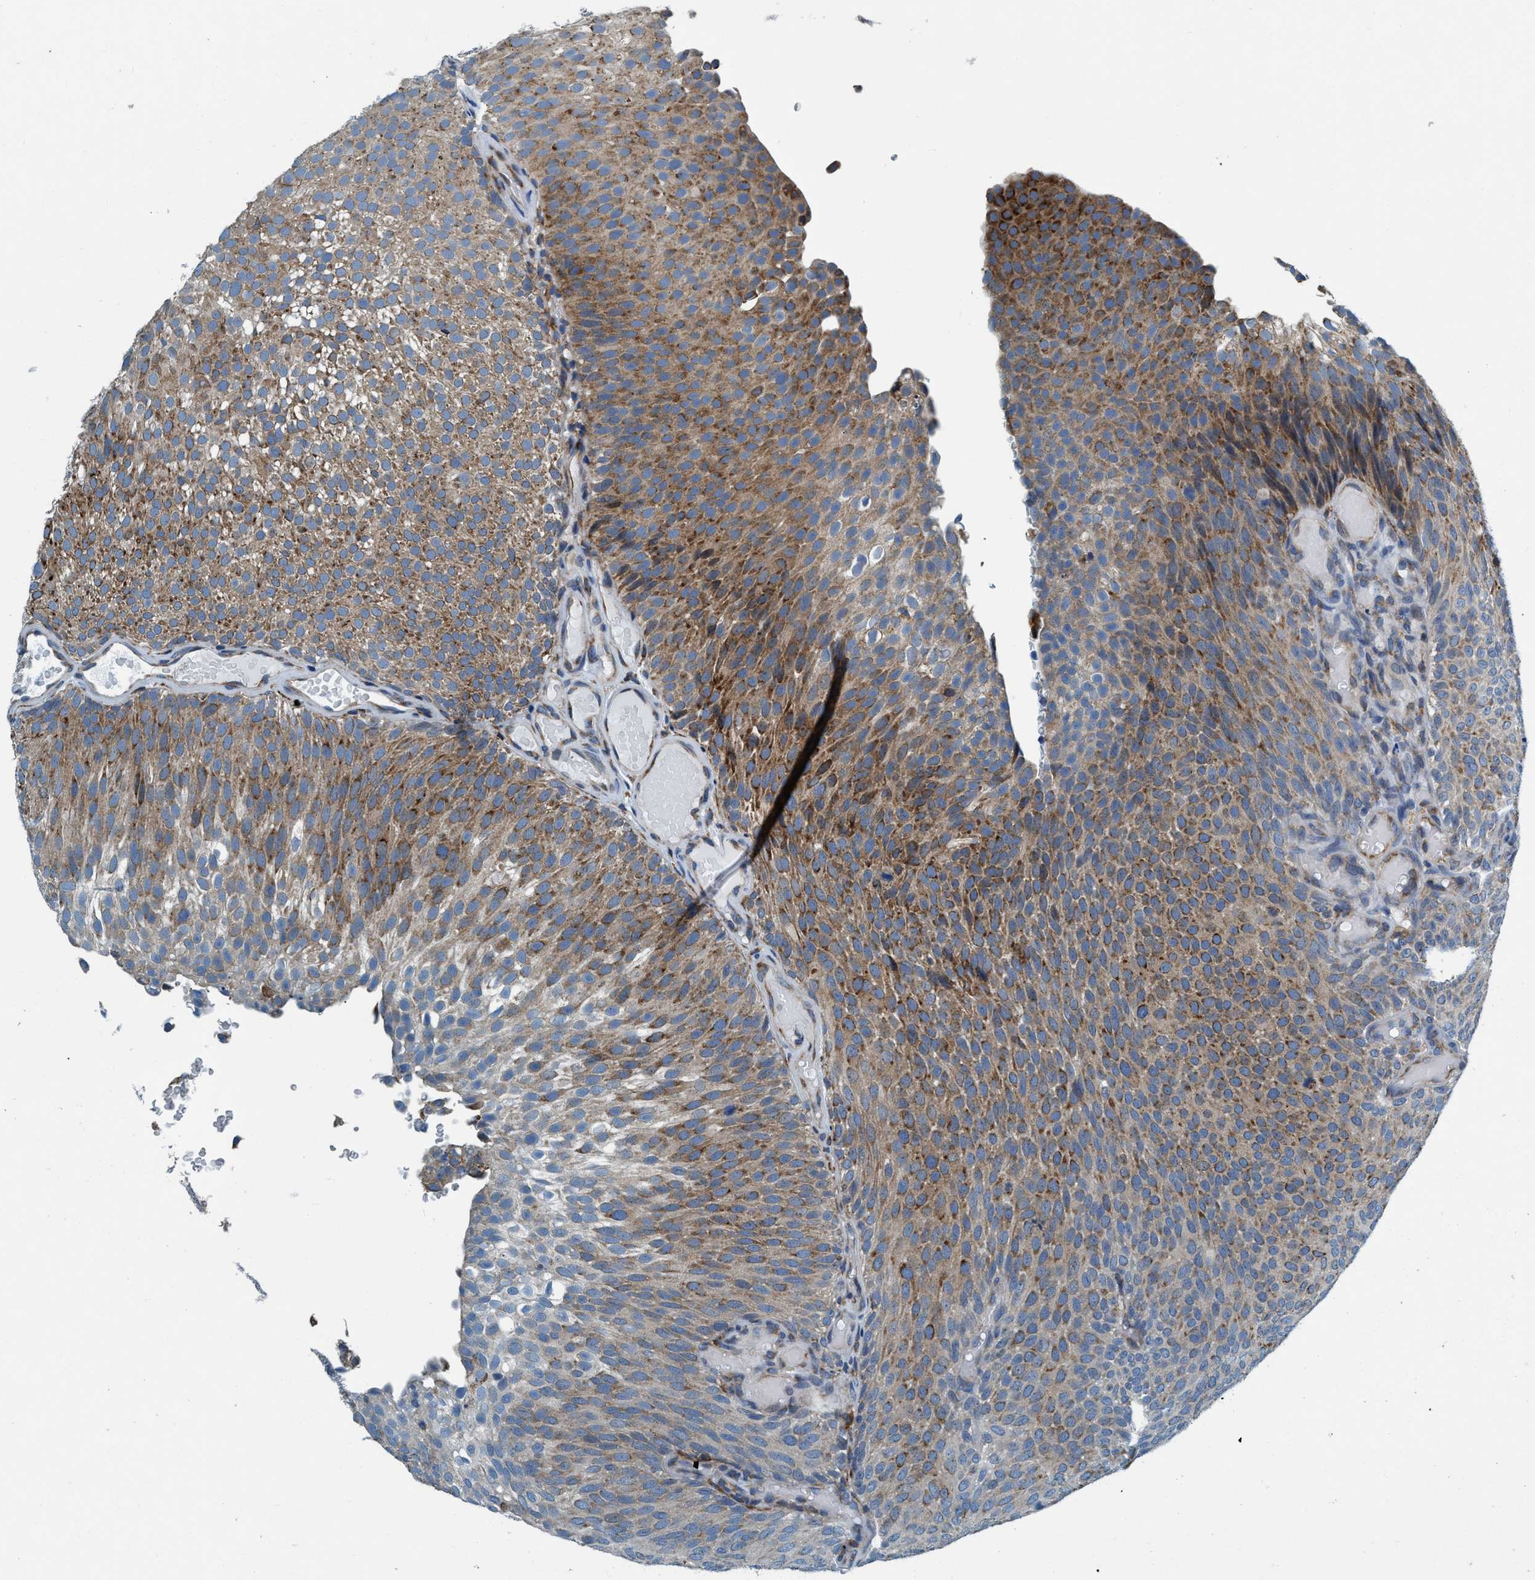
{"staining": {"intensity": "moderate", "quantity": "25%-75%", "location": "cytoplasmic/membranous"}, "tissue": "urothelial cancer", "cell_type": "Tumor cells", "image_type": "cancer", "snomed": [{"axis": "morphology", "description": "Urothelial carcinoma, Low grade"}, {"axis": "topography", "description": "Urinary bladder"}], "caption": "Tumor cells display medium levels of moderate cytoplasmic/membranous positivity in approximately 25%-75% of cells in urothelial carcinoma (low-grade). (IHC, brightfield microscopy, high magnification).", "gene": "ARMC9", "patient": {"sex": "male", "age": 78}}